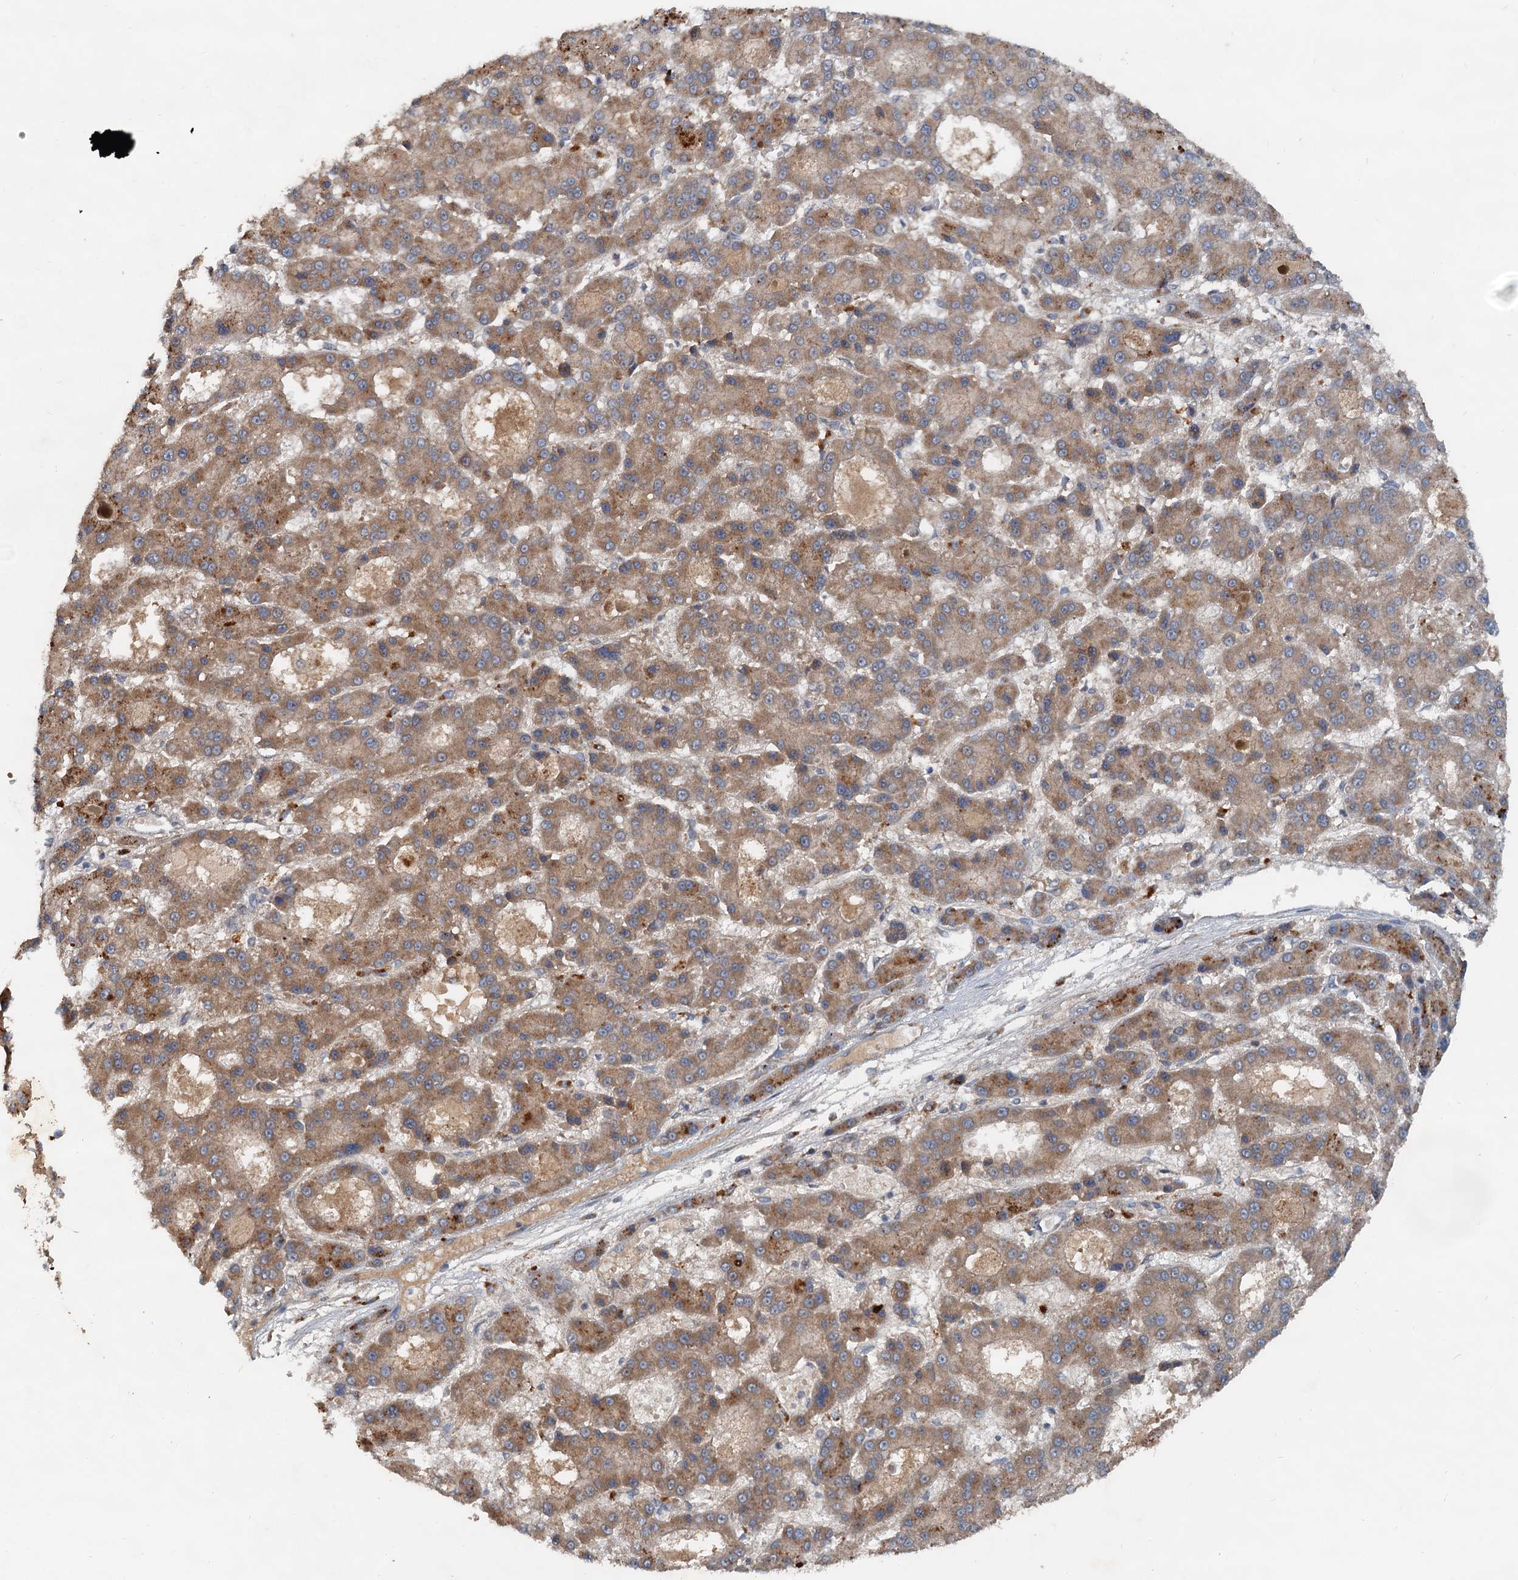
{"staining": {"intensity": "moderate", "quantity": ">75%", "location": "cytoplasmic/membranous"}, "tissue": "liver cancer", "cell_type": "Tumor cells", "image_type": "cancer", "snomed": [{"axis": "morphology", "description": "Carcinoma, Hepatocellular, NOS"}, {"axis": "topography", "description": "Liver"}], "caption": "The micrograph reveals a brown stain indicating the presence of a protein in the cytoplasmic/membranous of tumor cells in liver hepatocellular carcinoma.", "gene": "CEP68", "patient": {"sex": "male", "age": 70}}